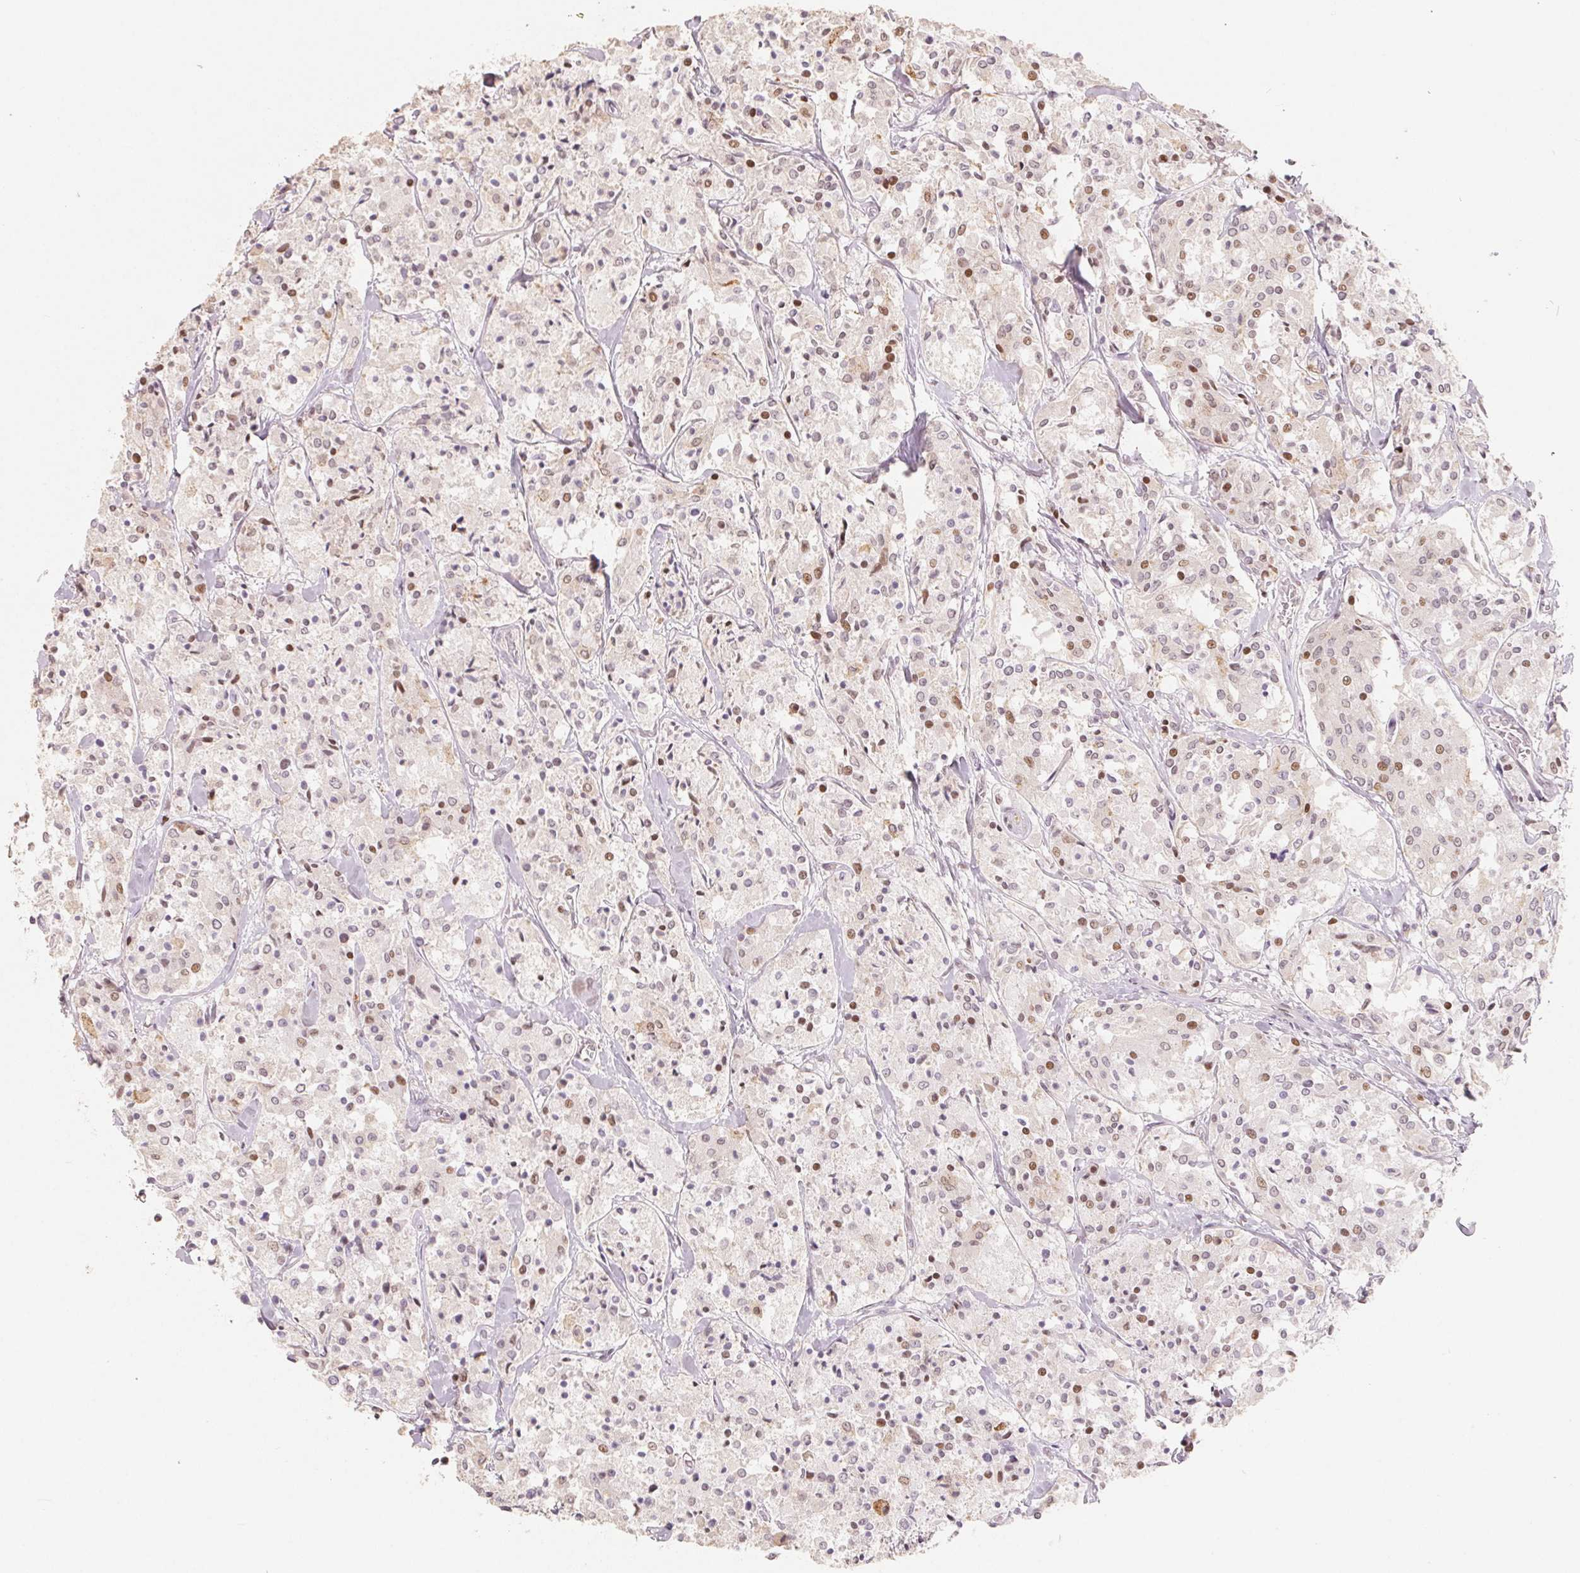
{"staining": {"intensity": "weak", "quantity": "<25%", "location": "nuclear"}, "tissue": "carcinoid", "cell_type": "Tumor cells", "image_type": "cancer", "snomed": [{"axis": "morphology", "description": "Carcinoid, malignant, NOS"}, {"axis": "topography", "description": "Lung"}], "caption": "The histopathology image displays no staining of tumor cells in carcinoid. Nuclei are stained in blue.", "gene": "CCDC138", "patient": {"sex": "male", "age": 71}}